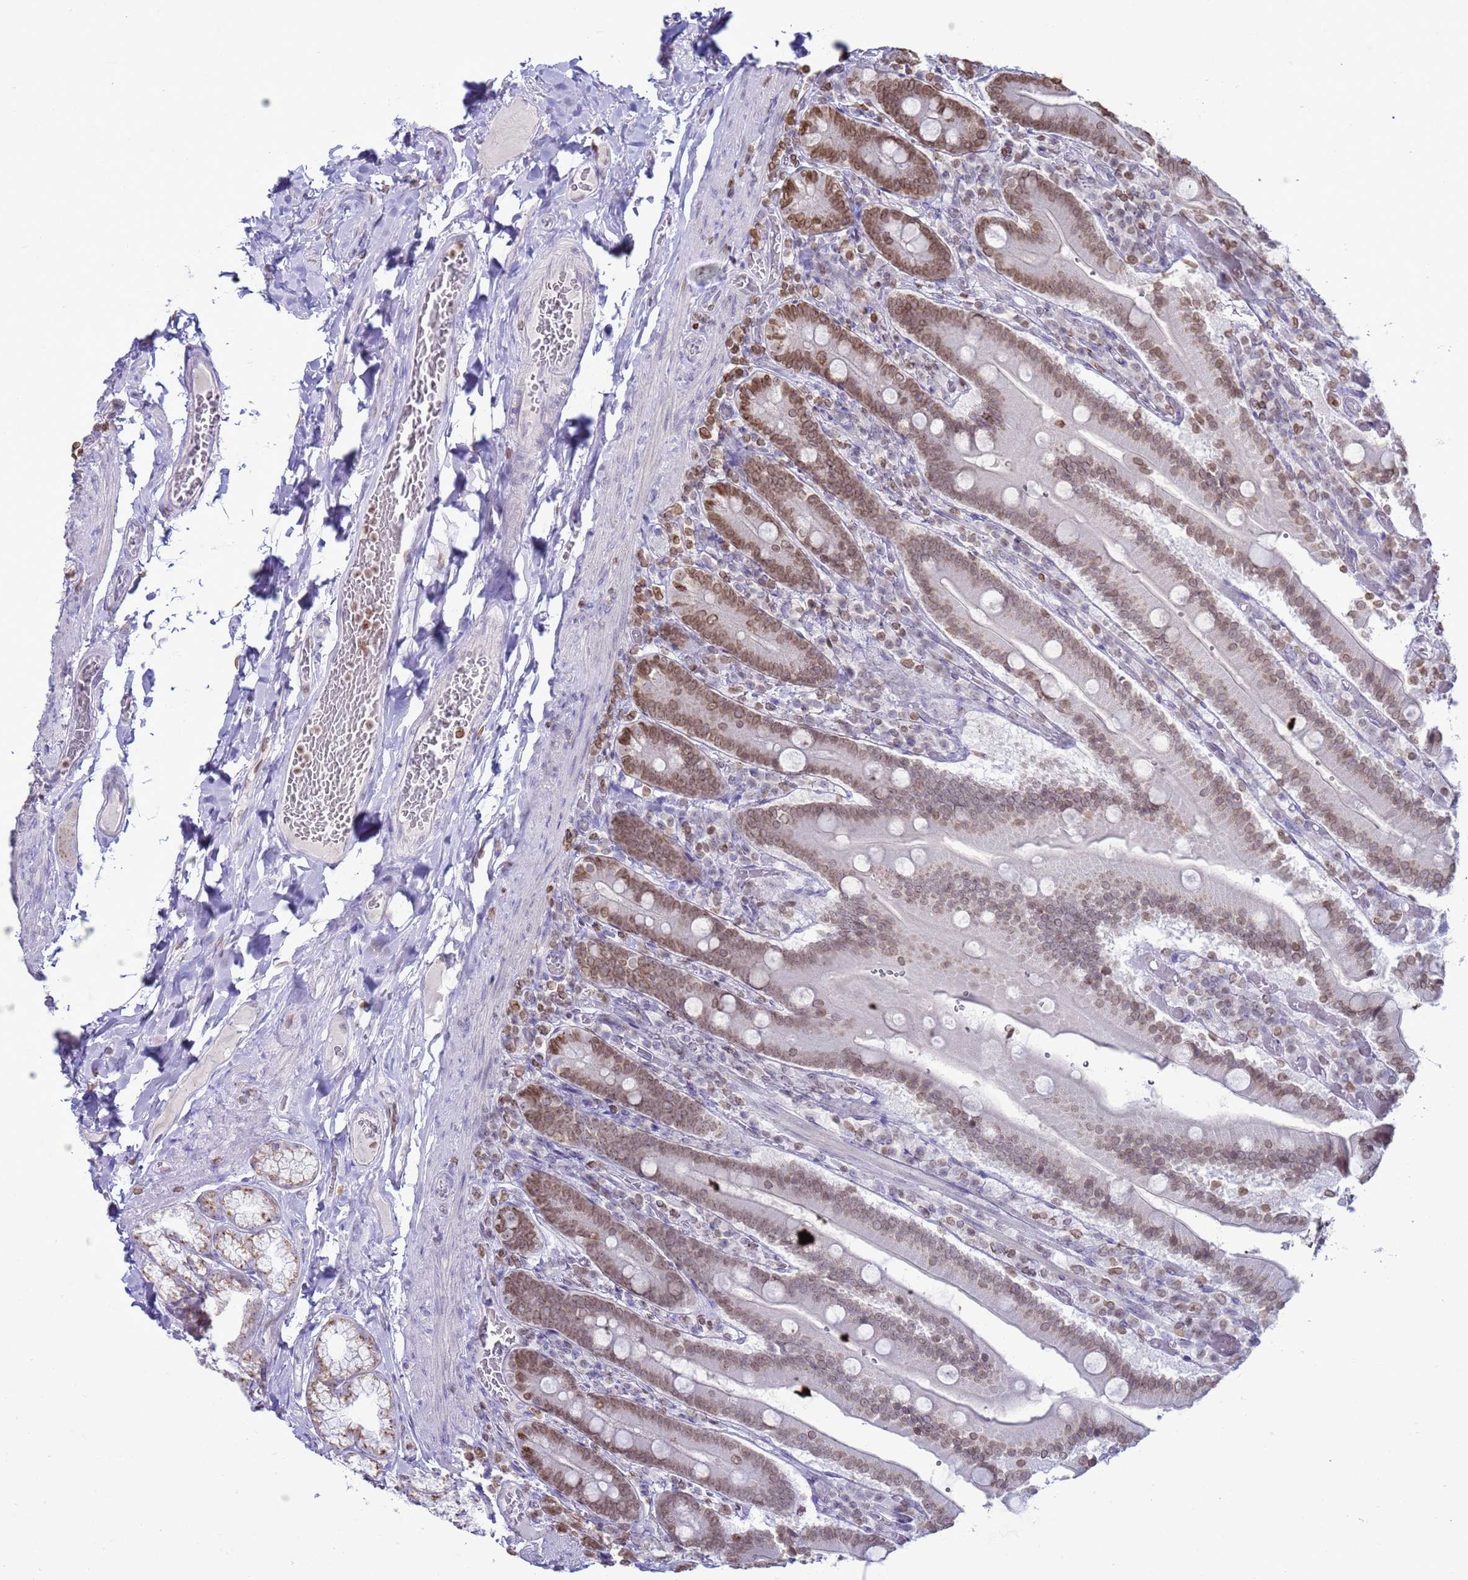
{"staining": {"intensity": "moderate", "quantity": "25%-75%", "location": "cytoplasmic/membranous,nuclear"}, "tissue": "duodenum", "cell_type": "Glandular cells", "image_type": "normal", "snomed": [{"axis": "morphology", "description": "Normal tissue, NOS"}, {"axis": "topography", "description": "Duodenum"}], "caption": "Unremarkable duodenum shows moderate cytoplasmic/membranous,nuclear positivity in approximately 25%-75% of glandular cells.", "gene": "DHX37", "patient": {"sex": "female", "age": 62}}